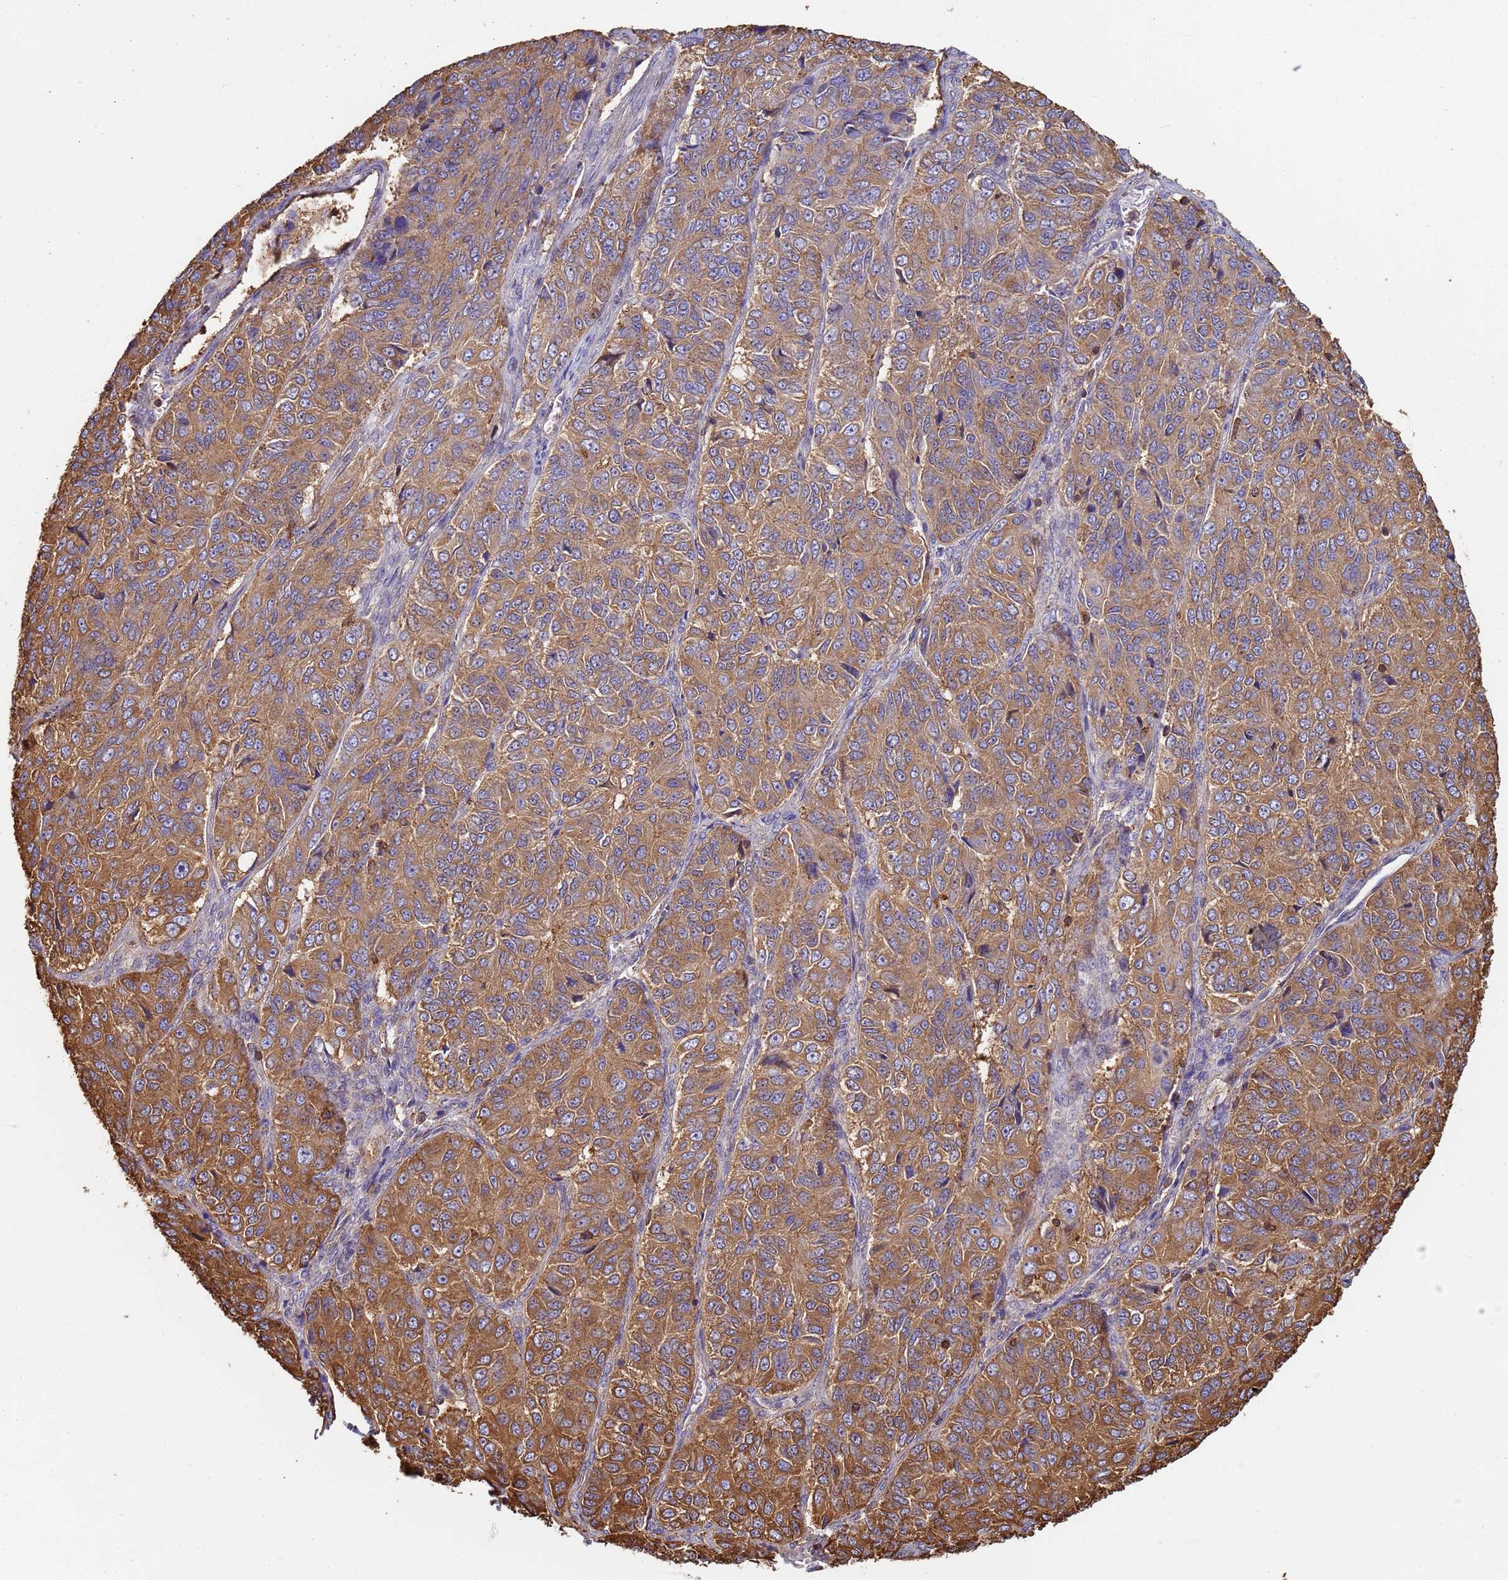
{"staining": {"intensity": "moderate", "quantity": ">75%", "location": "cytoplasmic/membranous"}, "tissue": "ovarian cancer", "cell_type": "Tumor cells", "image_type": "cancer", "snomed": [{"axis": "morphology", "description": "Carcinoma, endometroid"}, {"axis": "topography", "description": "Ovary"}], "caption": "High-magnification brightfield microscopy of ovarian cancer stained with DAB (brown) and counterstained with hematoxylin (blue). tumor cells exhibit moderate cytoplasmic/membranous positivity is seen in approximately>75% of cells.", "gene": "ZNG1B", "patient": {"sex": "female", "age": 51}}